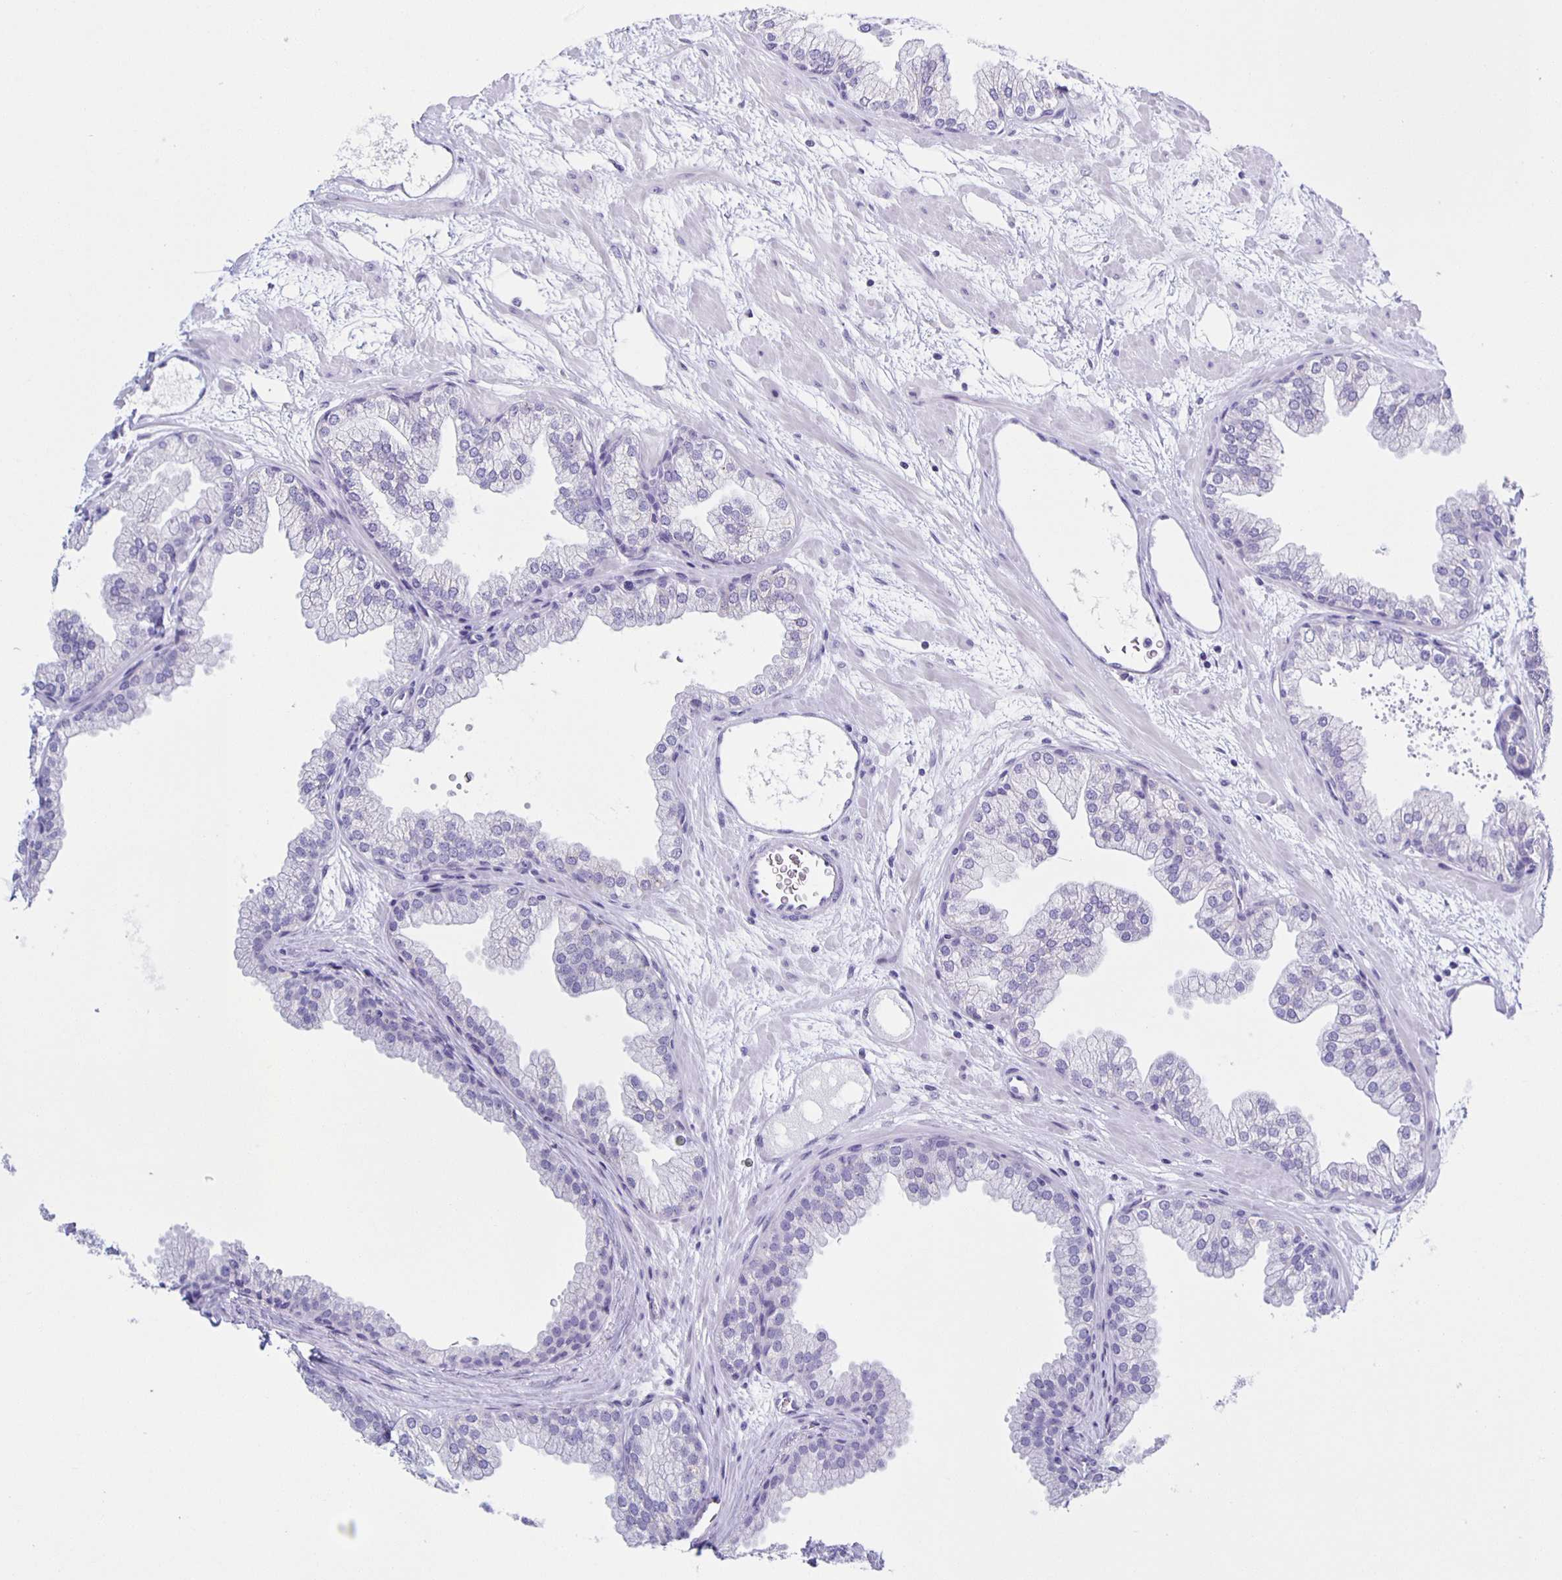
{"staining": {"intensity": "negative", "quantity": "none", "location": "none"}, "tissue": "prostate", "cell_type": "Glandular cells", "image_type": "normal", "snomed": [{"axis": "morphology", "description": "Normal tissue, NOS"}, {"axis": "topography", "description": "Prostate"}], "caption": "Immunohistochemical staining of unremarkable human prostate reveals no significant positivity in glandular cells. The staining is performed using DAB (3,3'-diaminobenzidine) brown chromogen with nuclei counter-stained in using hematoxylin.", "gene": "AQP6", "patient": {"sex": "male", "age": 37}}